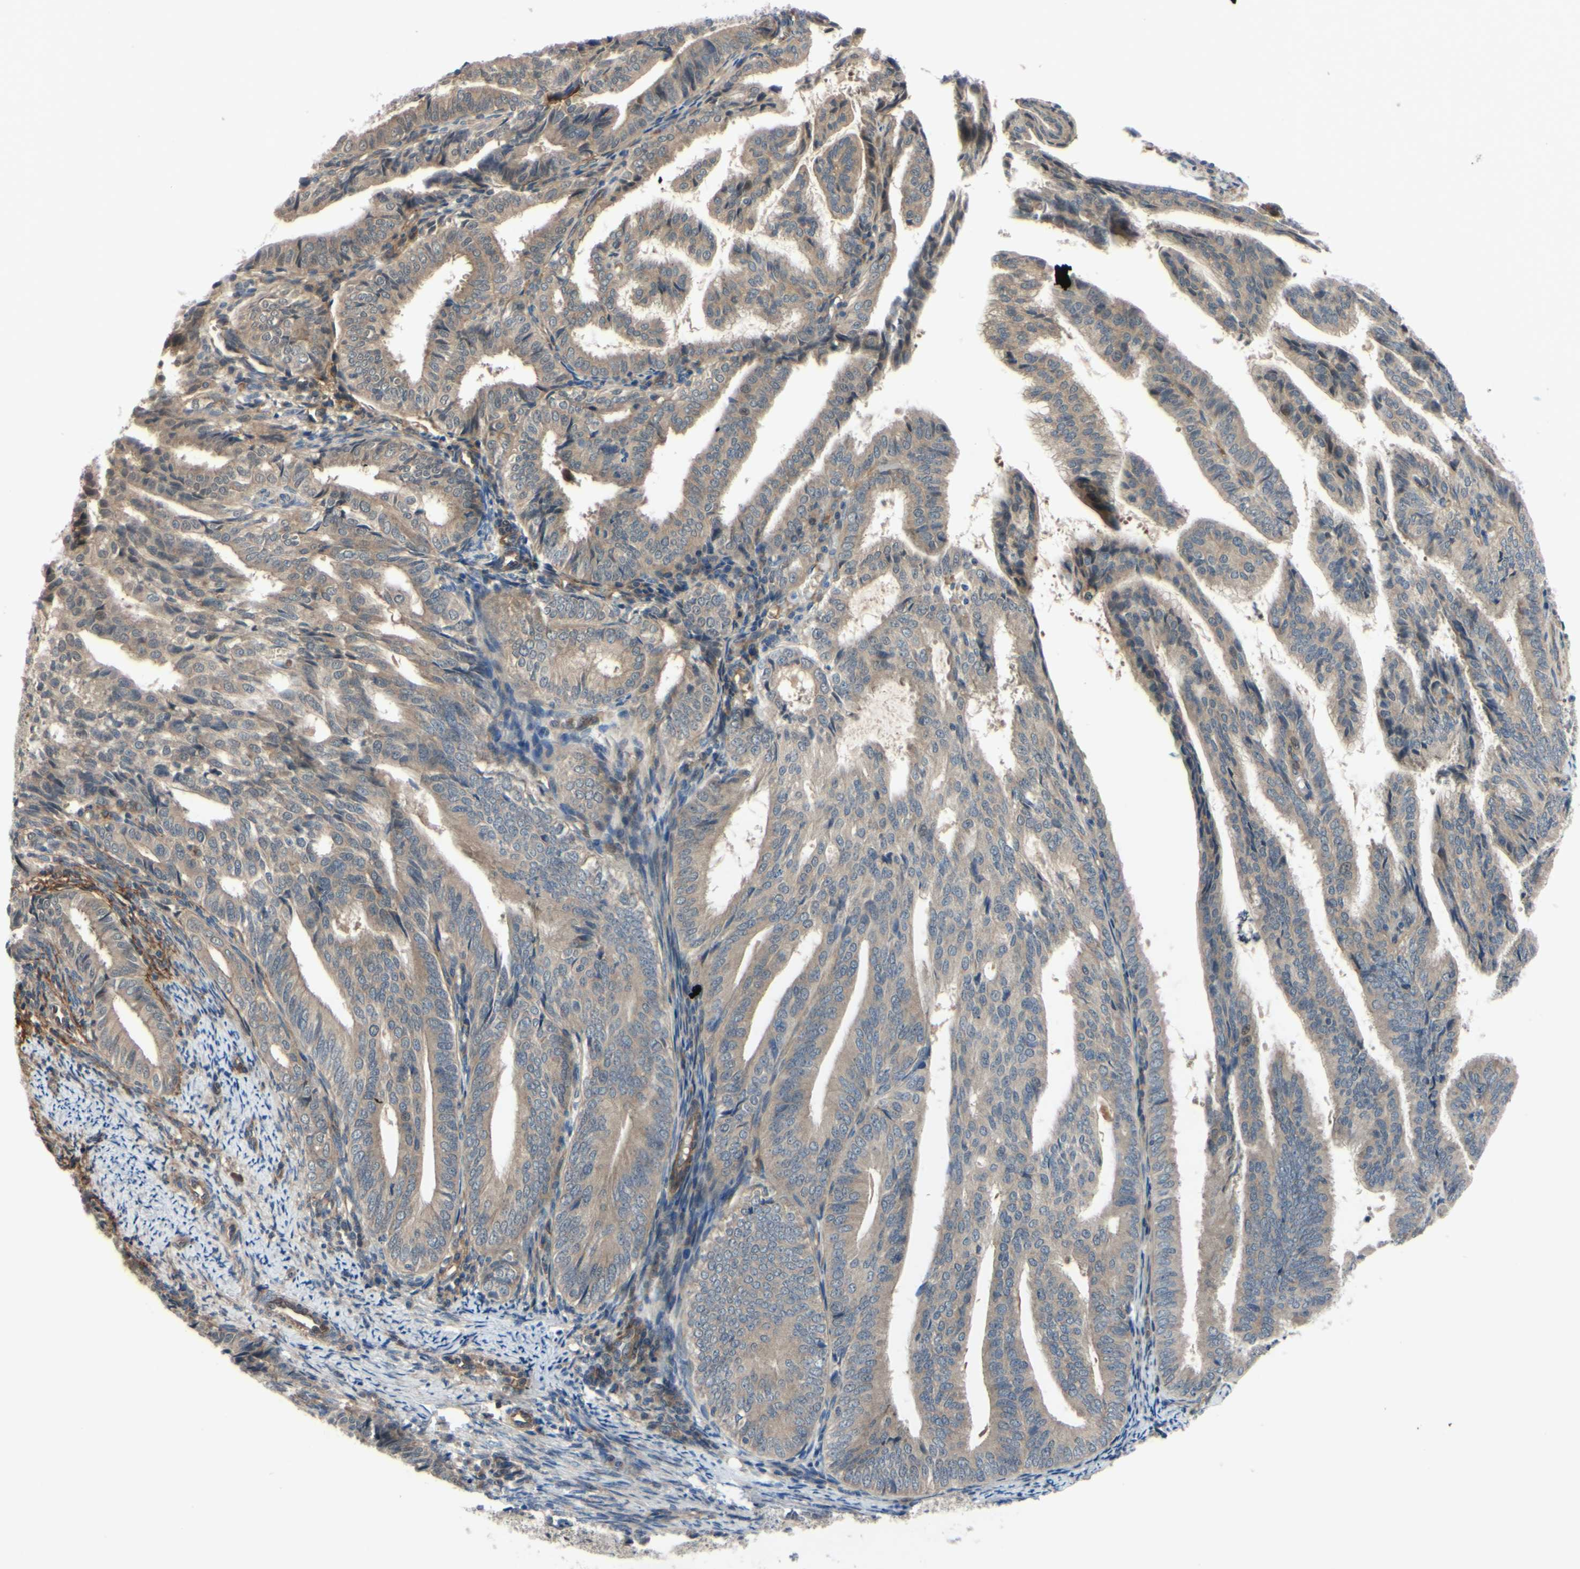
{"staining": {"intensity": "moderate", "quantity": ">75%", "location": "cytoplasmic/membranous"}, "tissue": "endometrial cancer", "cell_type": "Tumor cells", "image_type": "cancer", "snomed": [{"axis": "morphology", "description": "Adenocarcinoma, NOS"}, {"axis": "topography", "description": "Endometrium"}], "caption": "The image demonstrates immunohistochemical staining of adenocarcinoma (endometrial). There is moderate cytoplasmic/membranous staining is present in approximately >75% of tumor cells.", "gene": "COMMD9", "patient": {"sex": "female", "age": 58}}